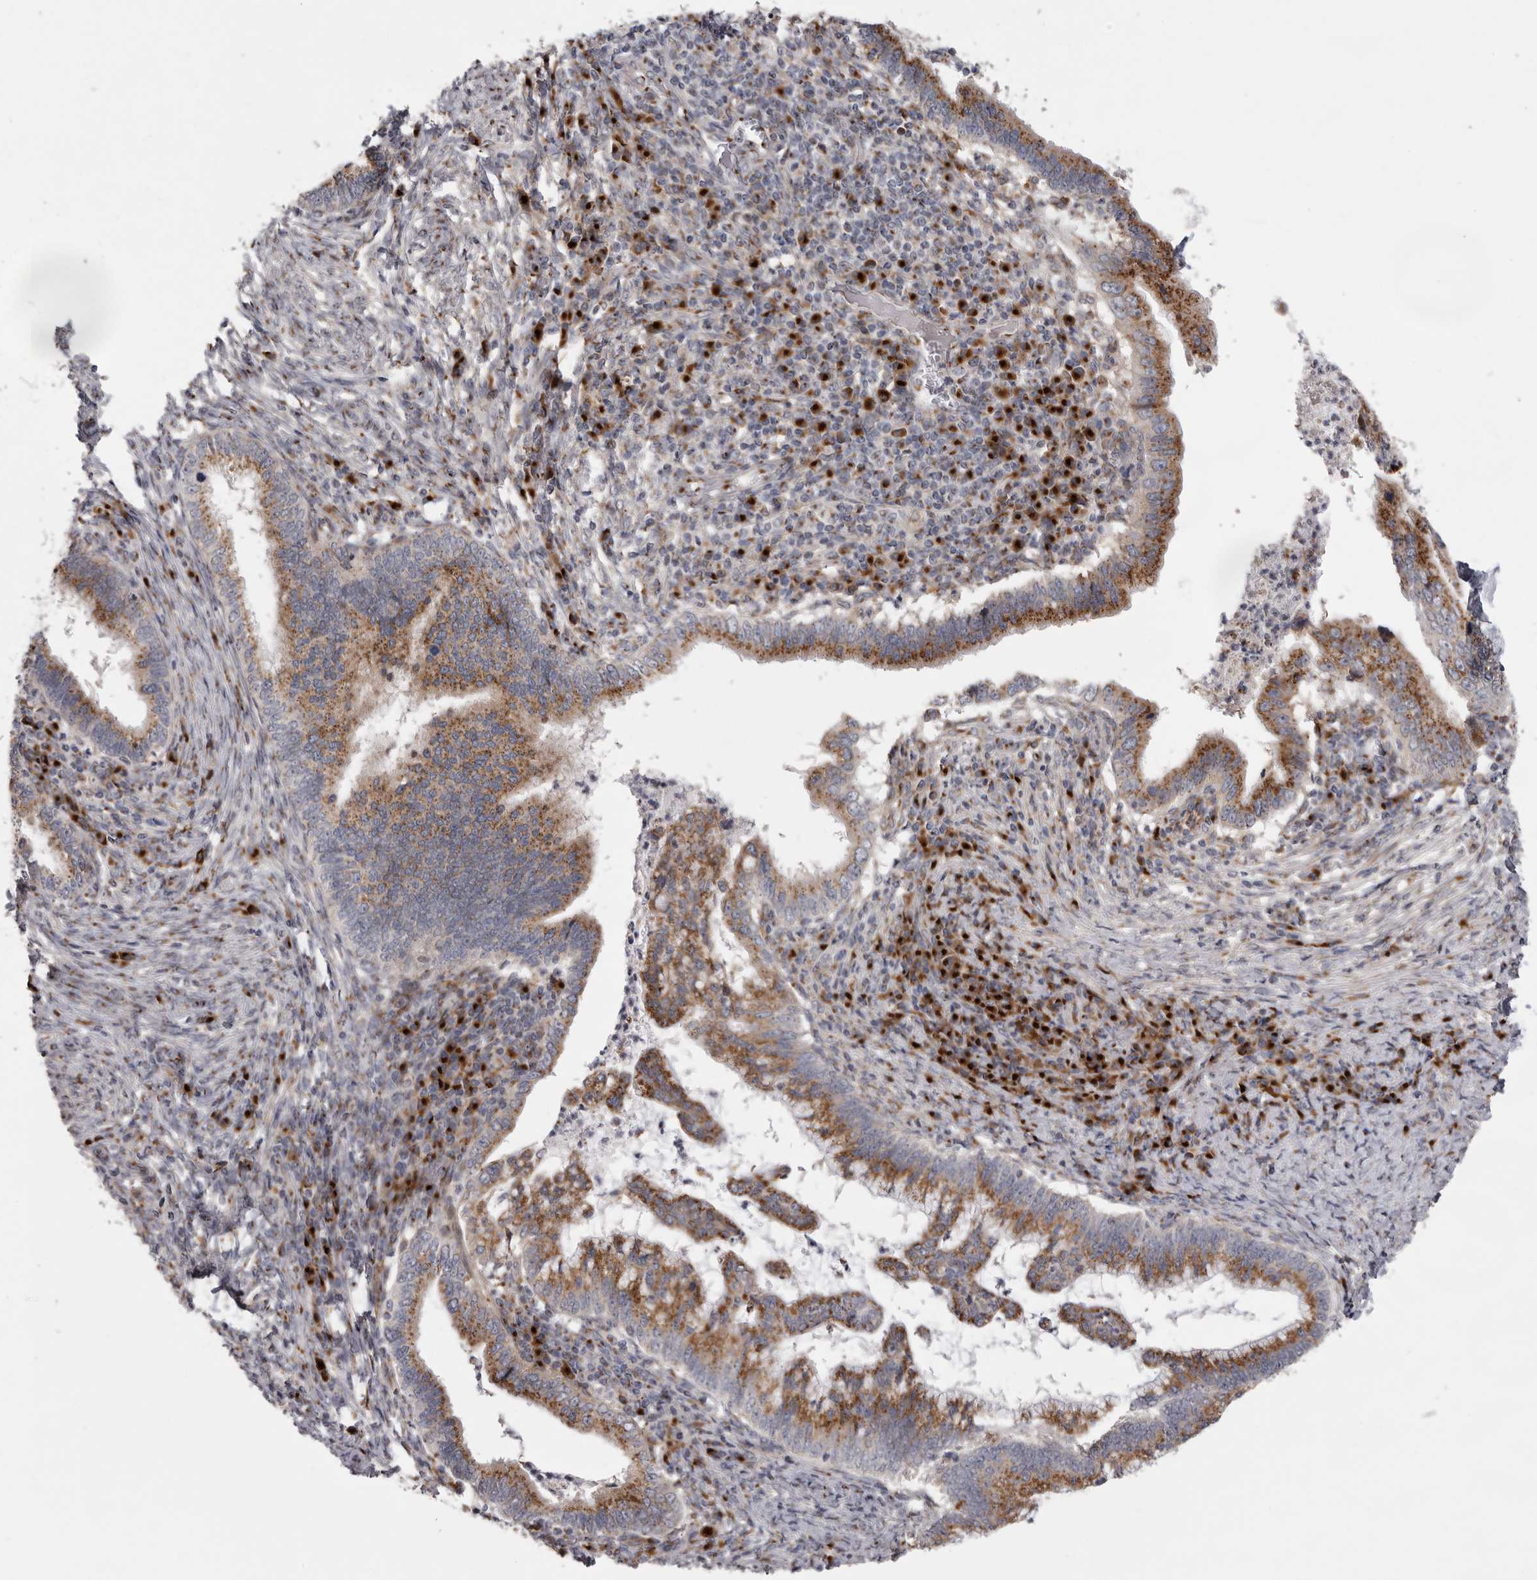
{"staining": {"intensity": "moderate", "quantity": ">75%", "location": "cytoplasmic/membranous"}, "tissue": "cervical cancer", "cell_type": "Tumor cells", "image_type": "cancer", "snomed": [{"axis": "morphology", "description": "Adenocarcinoma, NOS"}, {"axis": "topography", "description": "Cervix"}], "caption": "Tumor cells exhibit moderate cytoplasmic/membranous staining in about >75% of cells in cervical cancer. The staining was performed using DAB, with brown indicating positive protein expression. Nuclei are stained blue with hematoxylin.", "gene": "WDR47", "patient": {"sex": "female", "age": 36}}